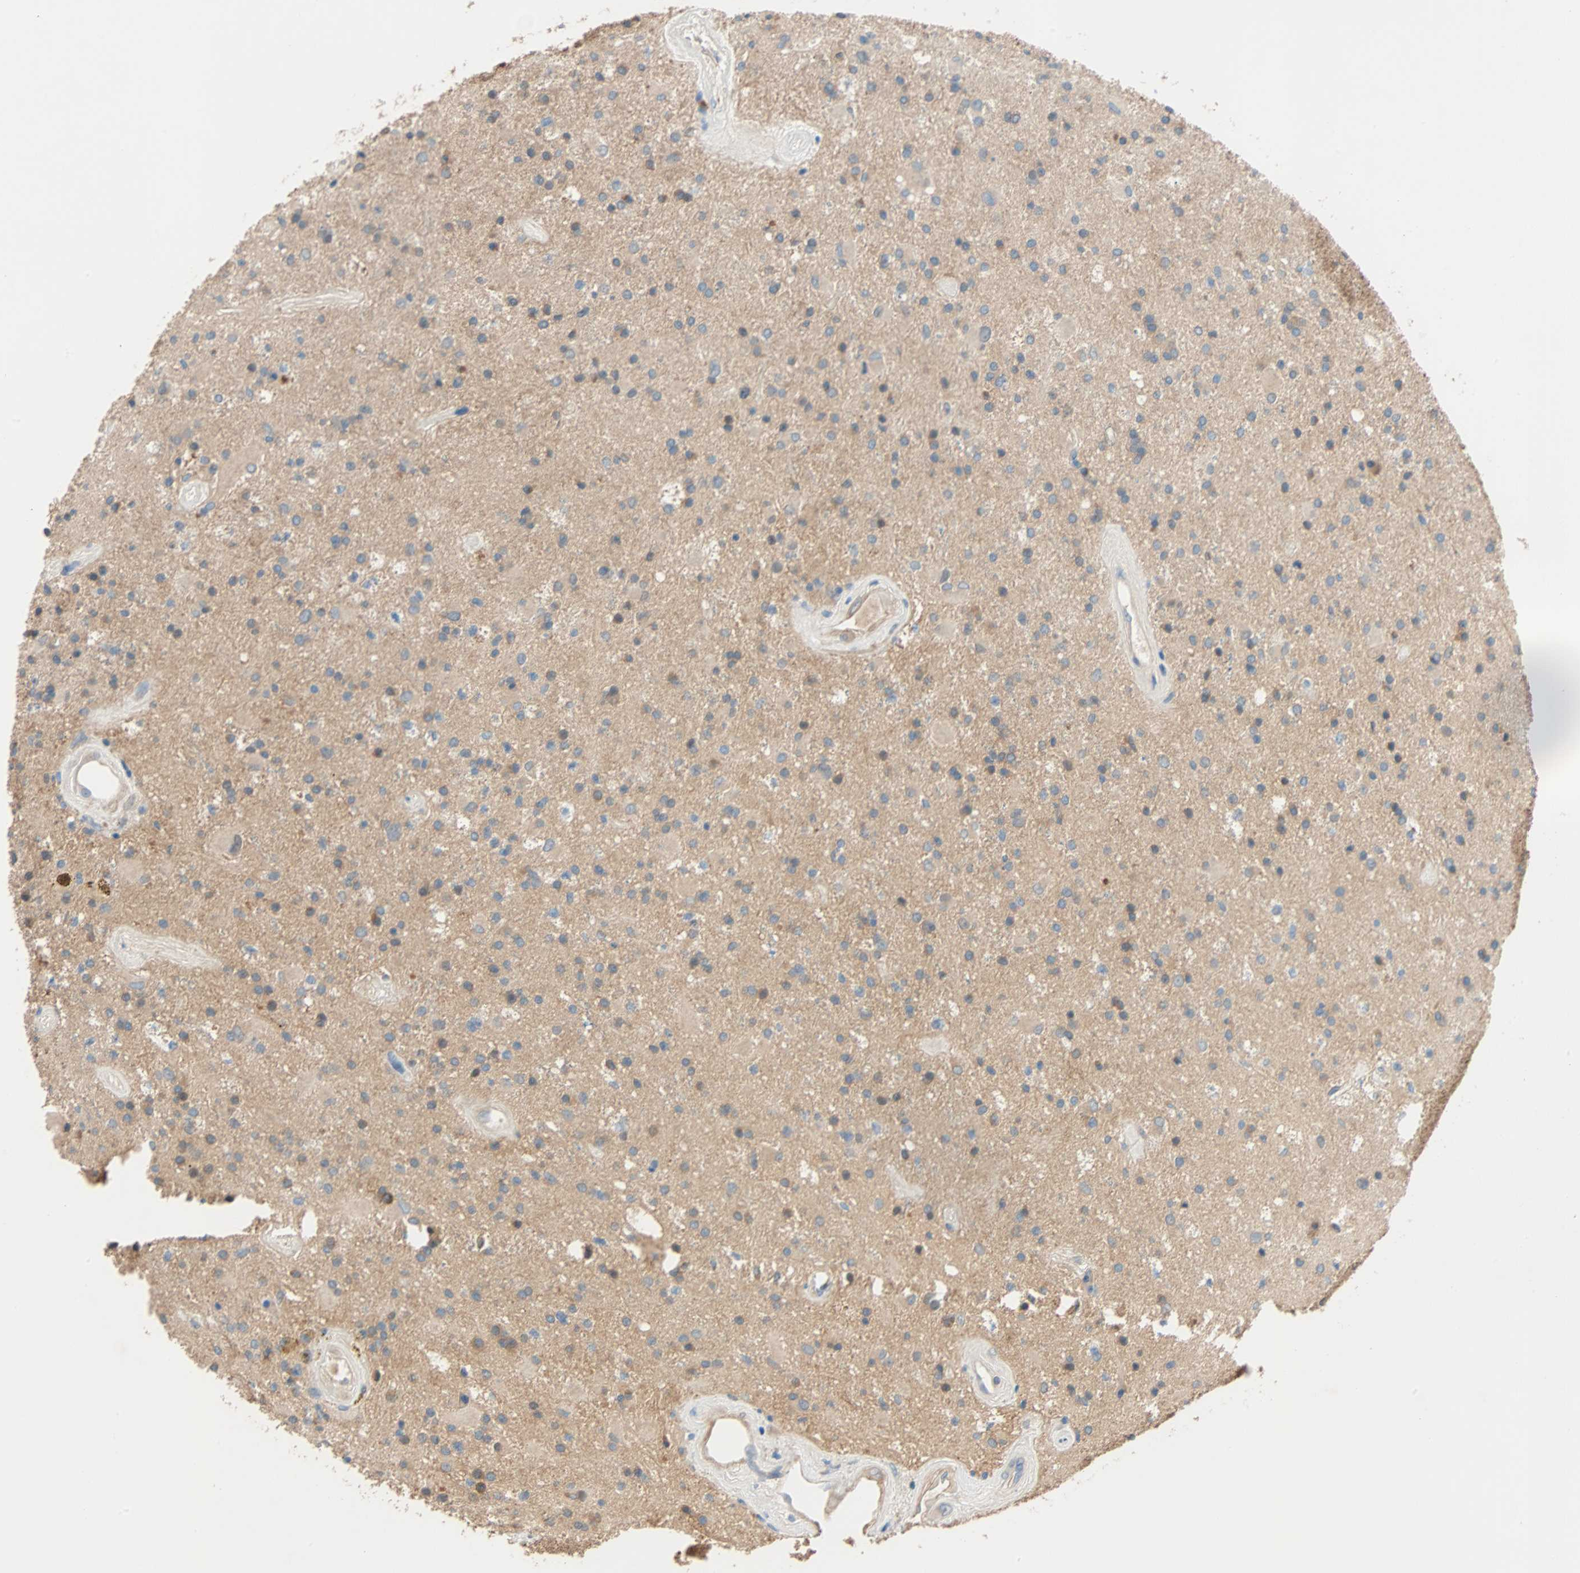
{"staining": {"intensity": "moderate", "quantity": "25%-75%", "location": "cytoplasmic/membranous"}, "tissue": "glioma", "cell_type": "Tumor cells", "image_type": "cancer", "snomed": [{"axis": "morphology", "description": "Glioma, malignant, Low grade"}, {"axis": "topography", "description": "Brain"}], "caption": "Glioma stained for a protein demonstrates moderate cytoplasmic/membranous positivity in tumor cells.", "gene": "TNFRSF12A", "patient": {"sex": "male", "age": 58}}